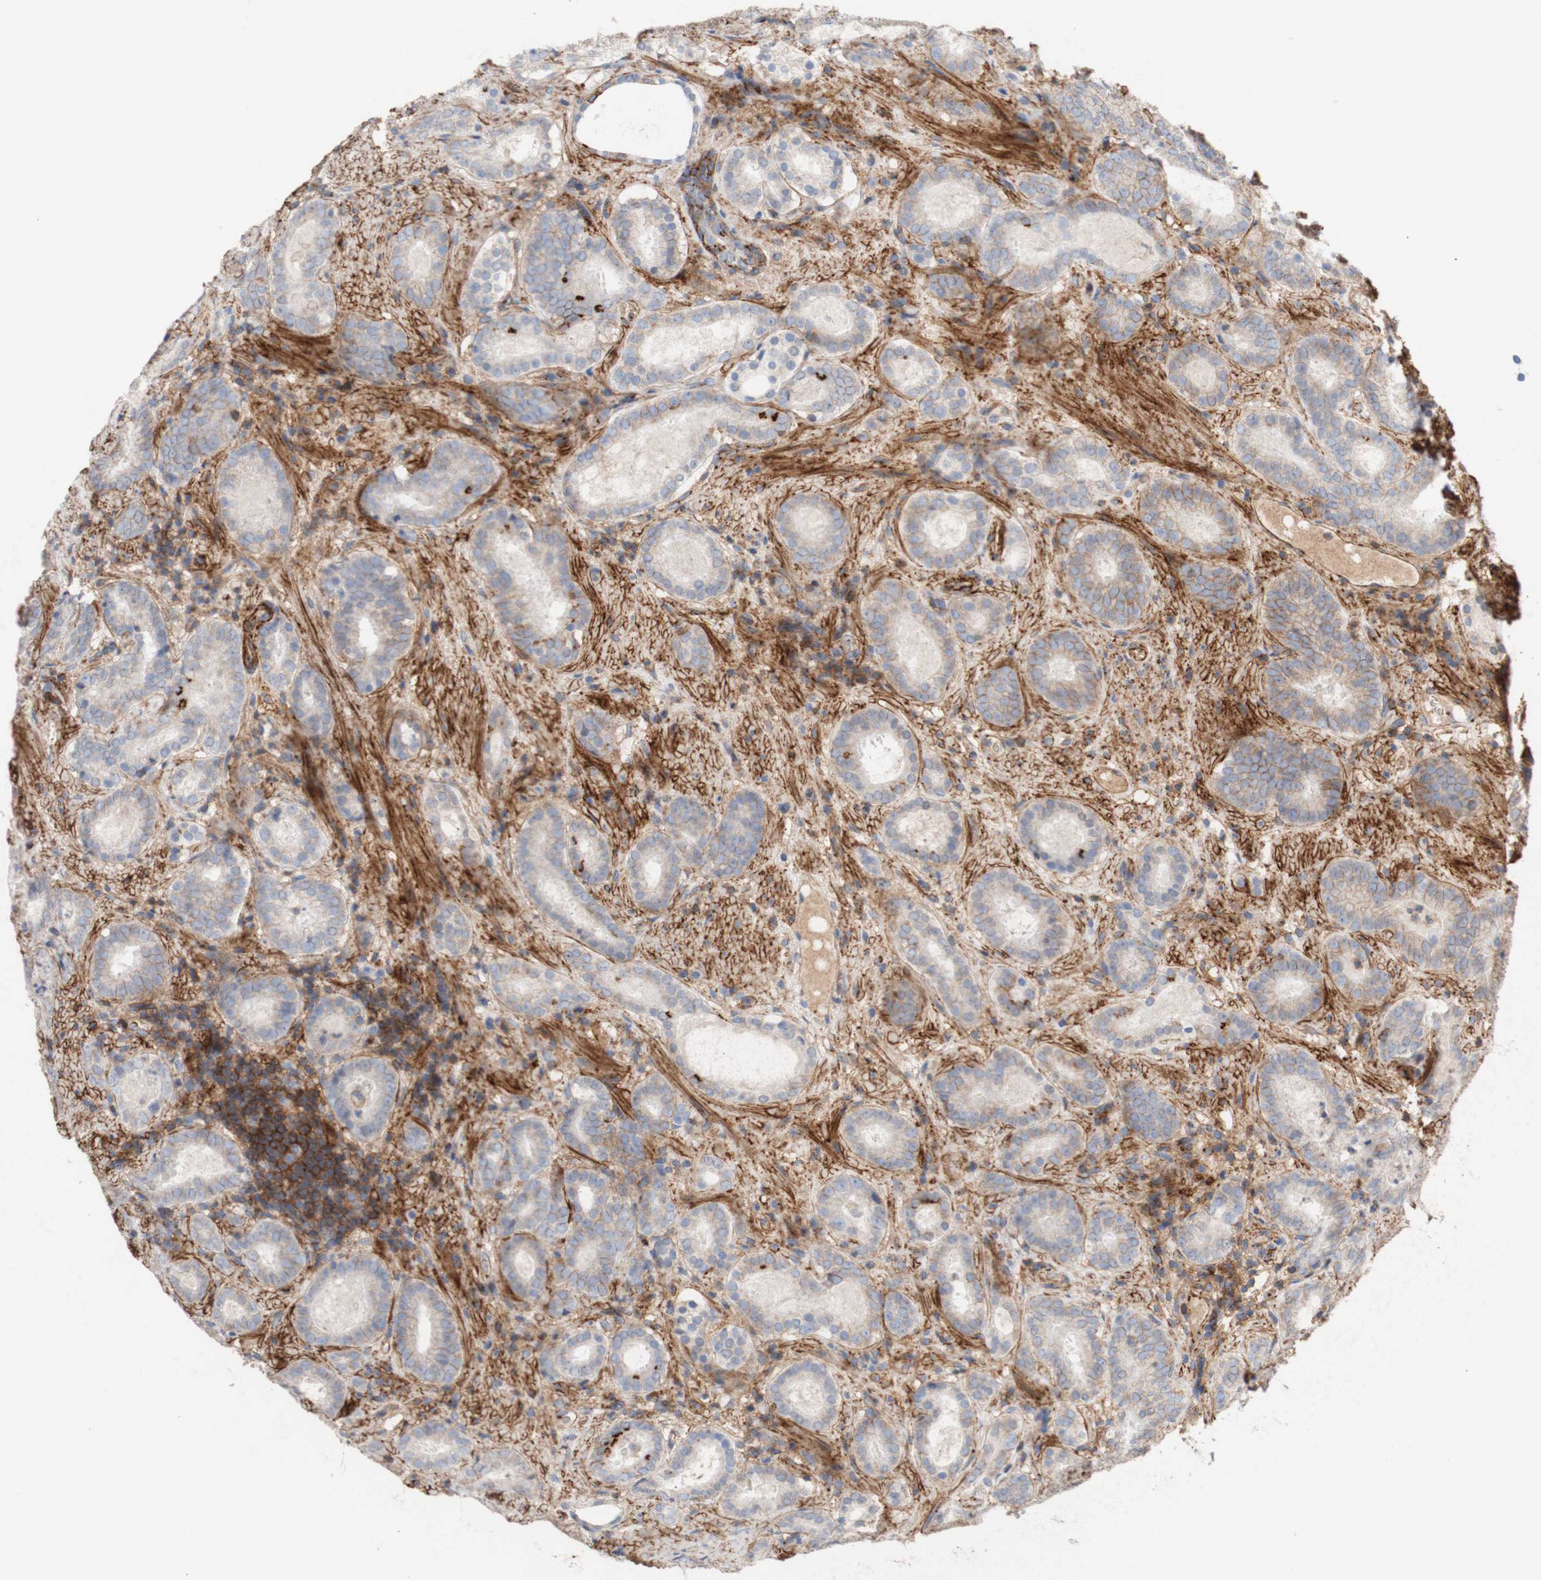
{"staining": {"intensity": "negative", "quantity": "none", "location": "none"}, "tissue": "prostate cancer", "cell_type": "Tumor cells", "image_type": "cancer", "snomed": [{"axis": "morphology", "description": "Adenocarcinoma, Low grade"}, {"axis": "topography", "description": "Prostate"}], "caption": "Image shows no significant protein expression in tumor cells of prostate low-grade adenocarcinoma. The staining is performed using DAB brown chromogen with nuclei counter-stained in using hematoxylin.", "gene": "ATP2A3", "patient": {"sex": "male", "age": 69}}